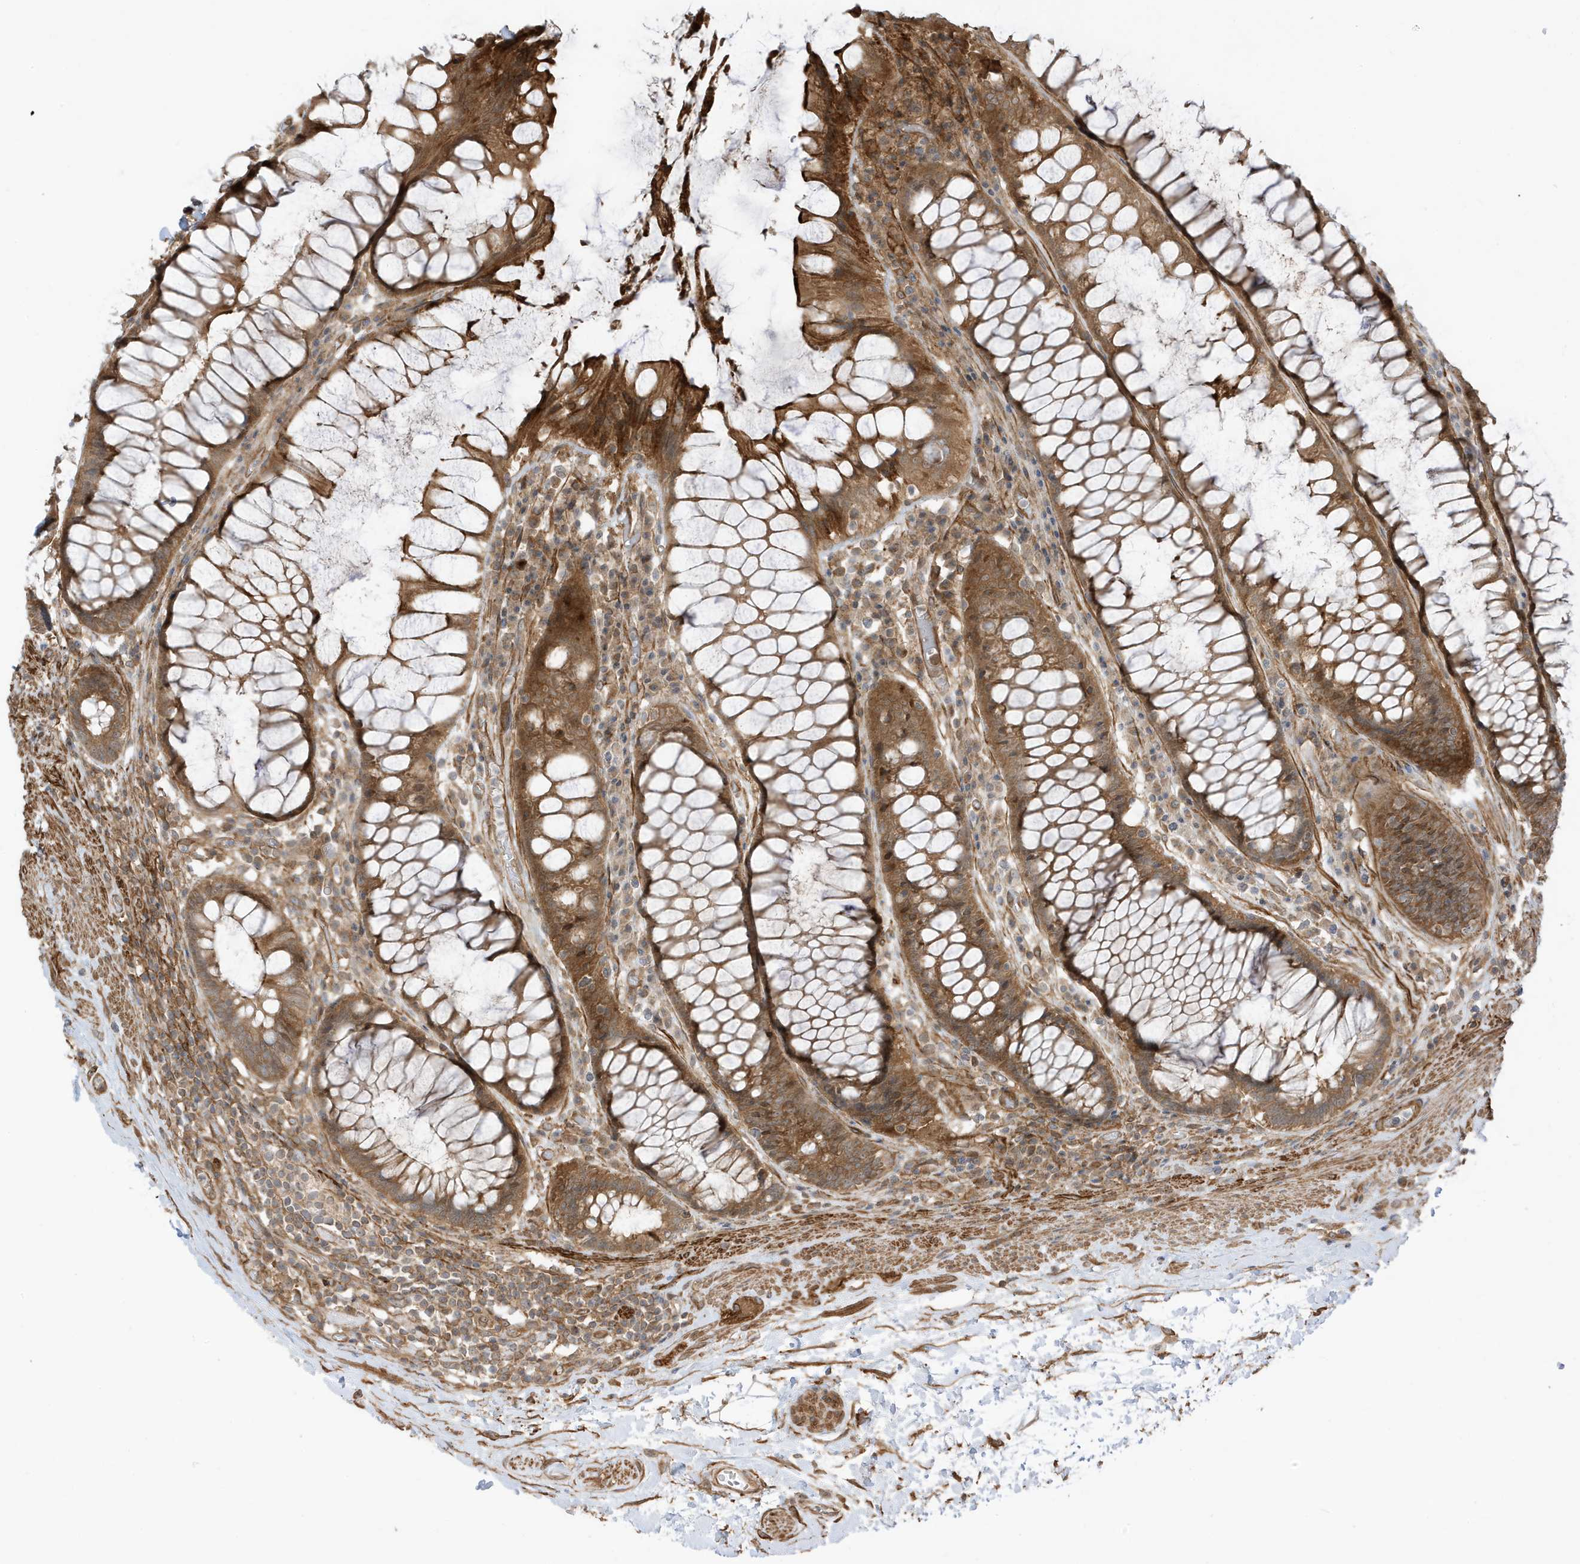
{"staining": {"intensity": "moderate", "quantity": ">75%", "location": "cytoplasmic/membranous"}, "tissue": "rectum", "cell_type": "Glandular cells", "image_type": "normal", "snomed": [{"axis": "morphology", "description": "Normal tissue, NOS"}, {"axis": "topography", "description": "Rectum"}], "caption": "The immunohistochemical stain highlights moderate cytoplasmic/membranous staining in glandular cells of unremarkable rectum. Nuclei are stained in blue.", "gene": "CDC42EP3", "patient": {"sex": "male", "age": 64}}